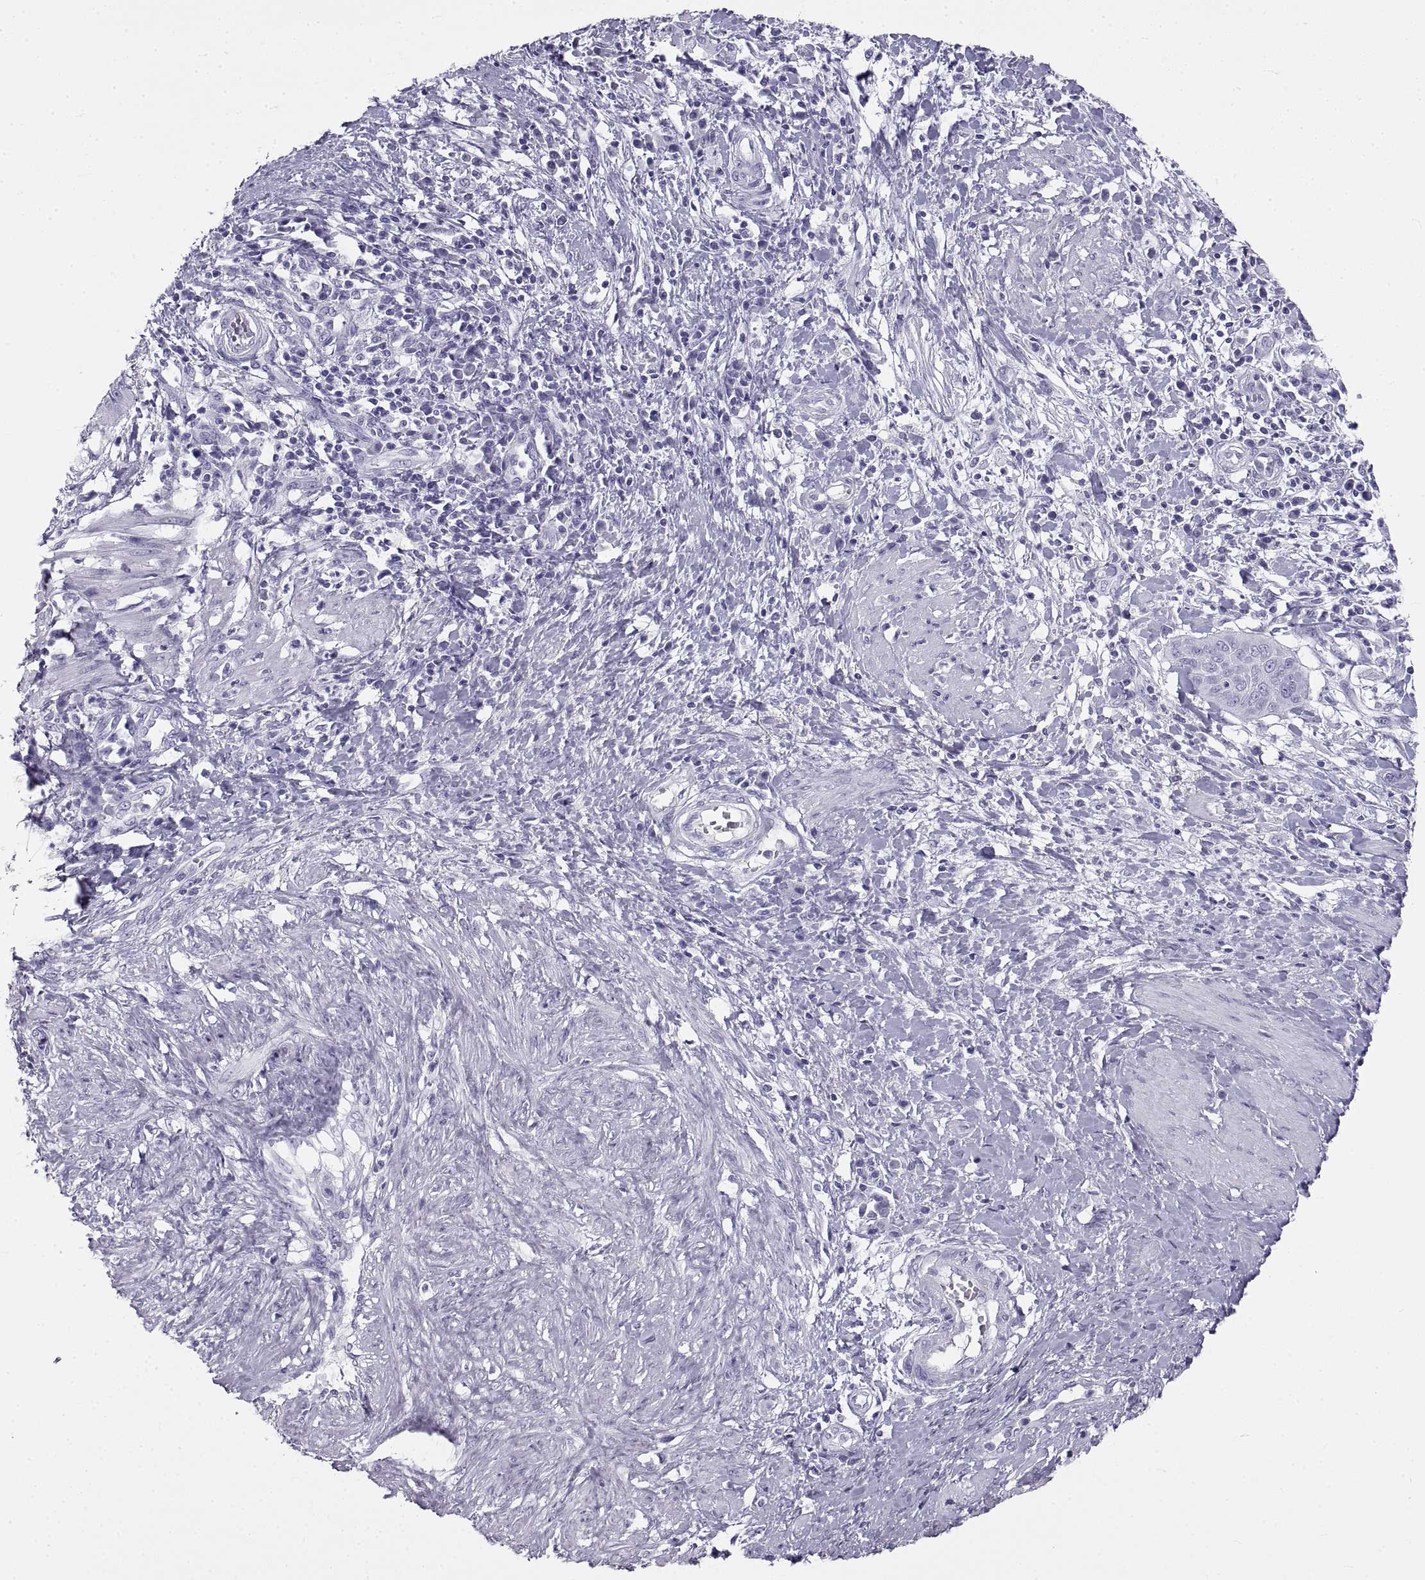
{"staining": {"intensity": "negative", "quantity": "none", "location": "none"}, "tissue": "cervical cancer", "cell_type": "Tumor cells", "image_type": "cancer", "snomed": [{"axis": "morphology", "description": "Squamous cell carcinoma, NOS"}, {"axis": "topography", "description": "Cervix"}], "caption": "There is no significant staining in tumor cells of cervical squamous cell carcinoma.", "gene": "RLBP1", "patient": {"sex": "female", "age": 39}}